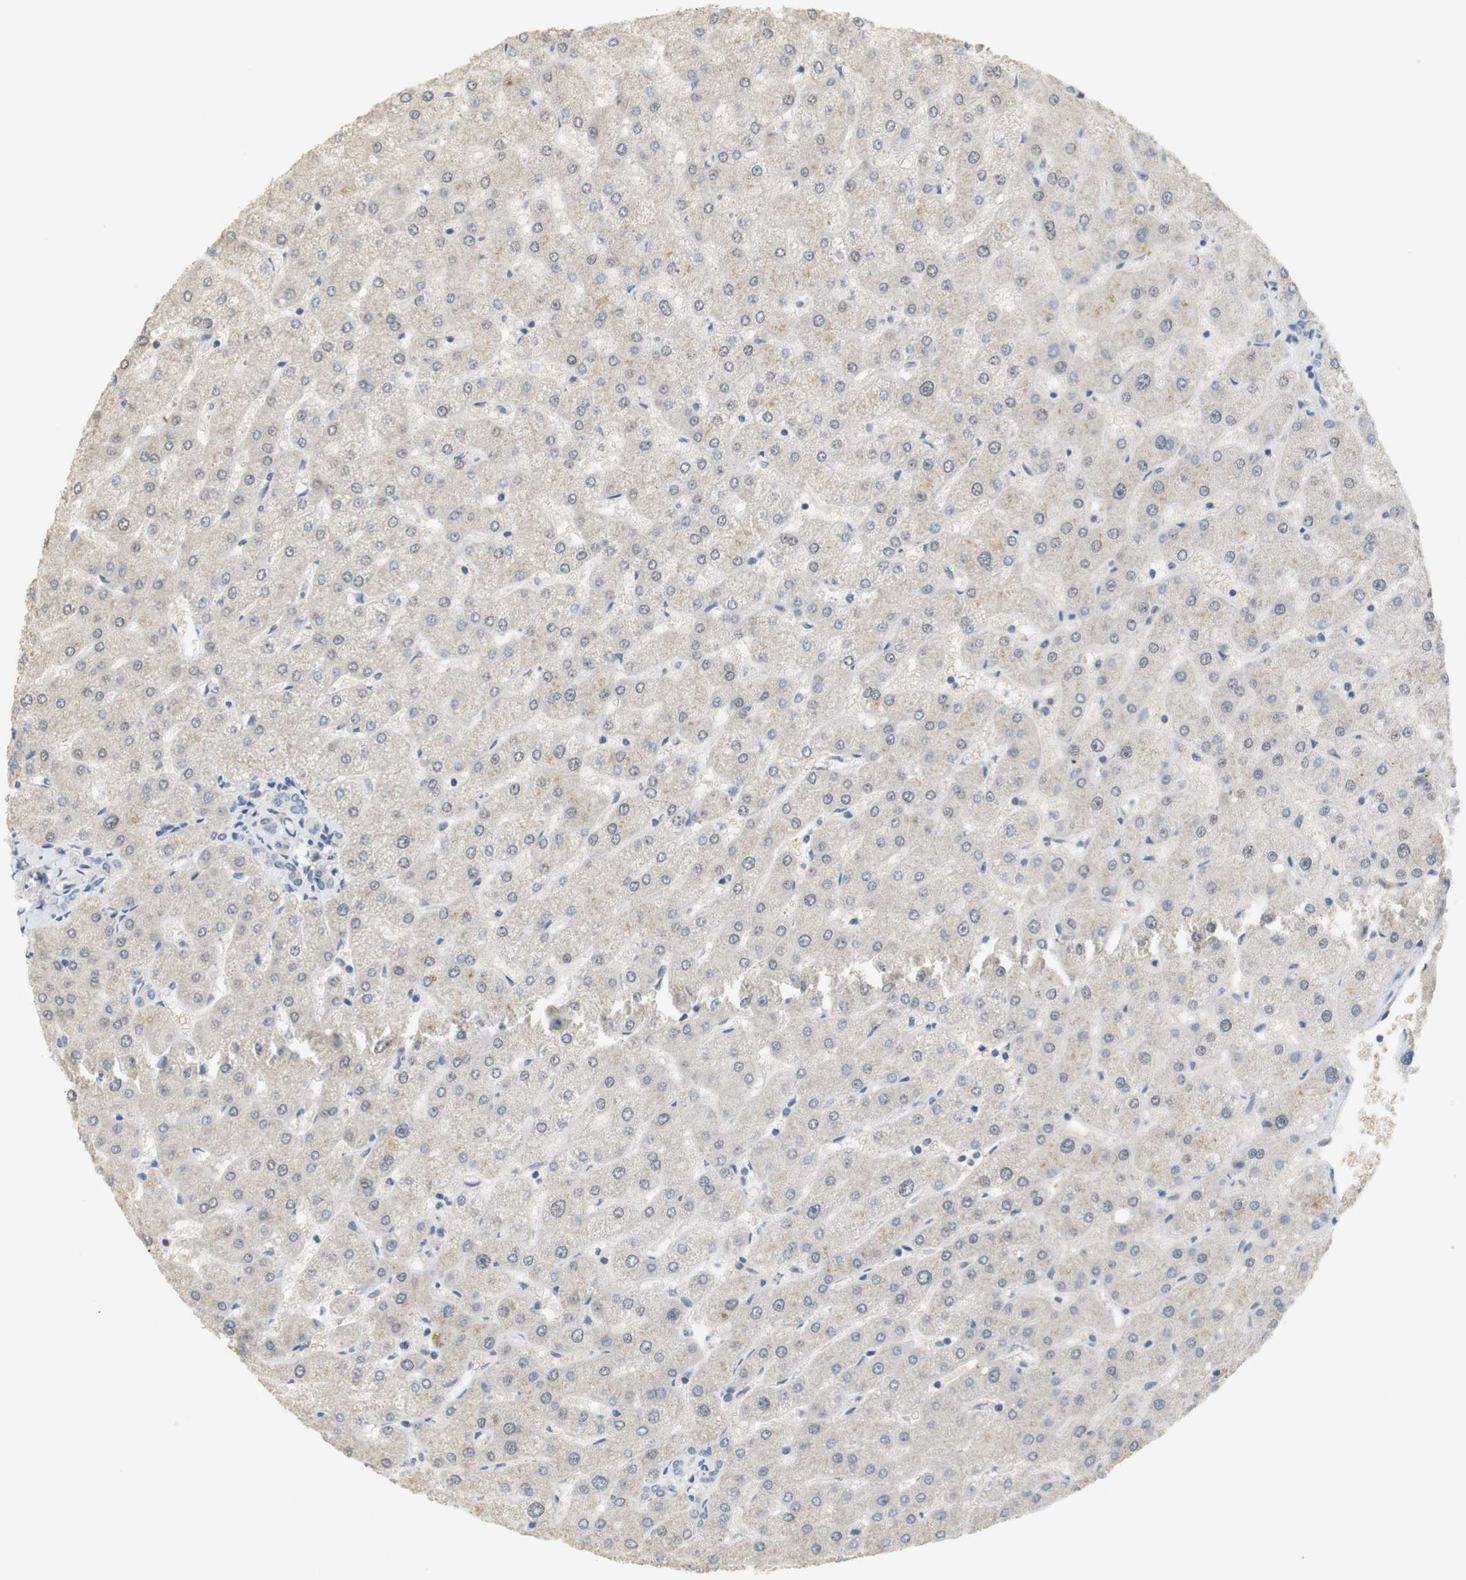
{"staining": {"intensity": "negative", "quantity": "none", "location": "none"}, "tissue": "liver", "cell_type": "Cholangiocytes", "image_type": "normal", "snomed": [{"axis": "morphology", "description": "Normal tissue, NOS"}, {"axis": "topography", "description": "Liver"}], "caption": "IHC histopathology image of normal human liver stained for a protein (brown), which displays no expression in cholangiocytes. The staining is performed using DAB (3,3'-diaminobenzidine) brown chromogen with nuclei counter-stained in using hematoxylin.", "gene": "OSR1", "patient": {"sex": "male", "age": 67}}